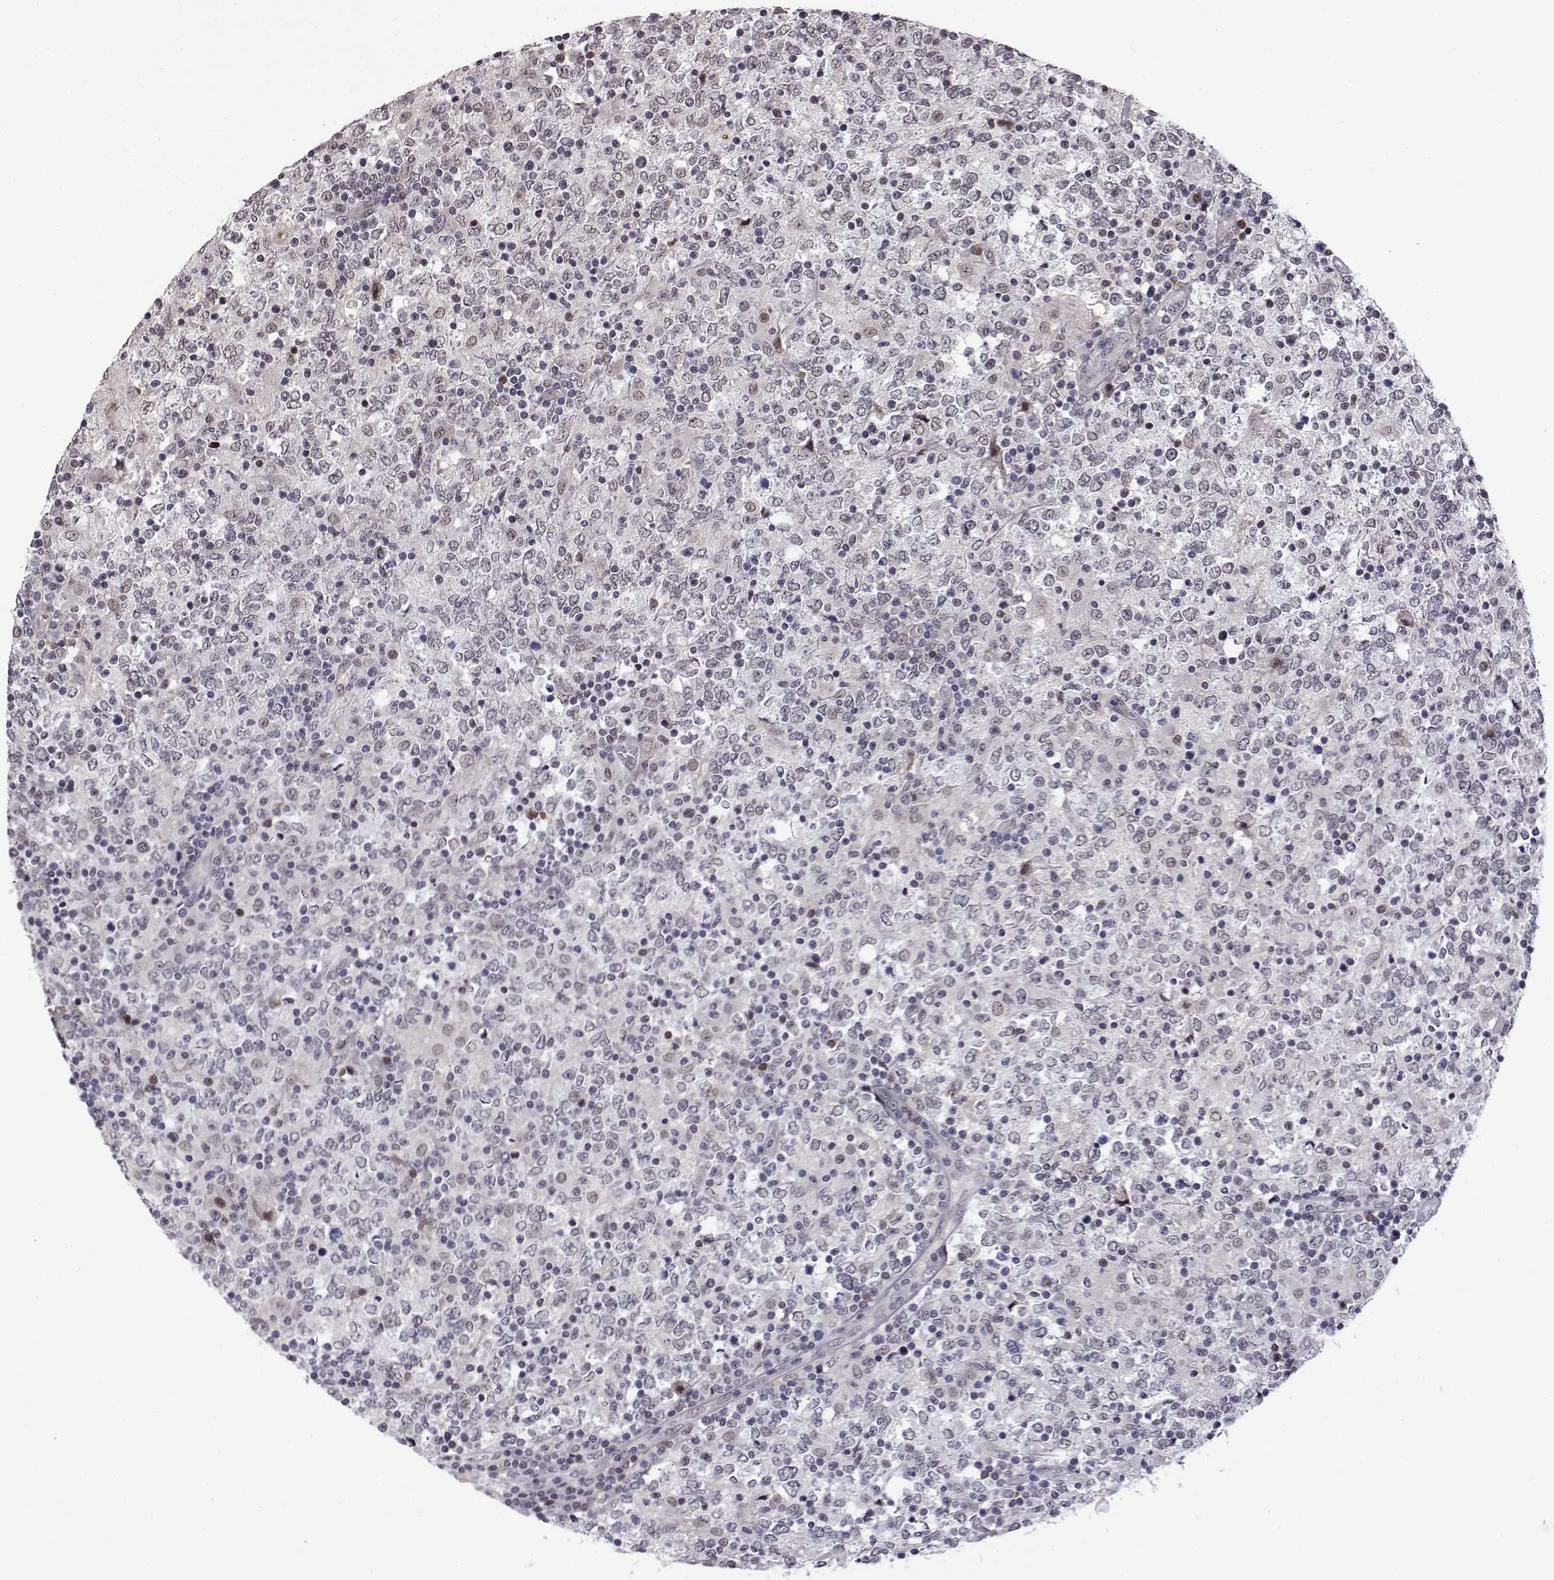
{"staining": {"intensity": "negative", "quantity": "none", "location": "none"}, "tissue": "lymphoma", "cell_type": "Tumor cells", "image_type": "cancer", "snomed": [{"axis": "morphology", "description": "Malignant lymphoma, non-Hodgkin's type, High grade"}, {"axis": "topography", "description": "Lymph node"}], "caption": "High magnification brightfield microscopy of lymphoma stained with DAB (3,3'-diaminobenzidine) (brown) and counterstained with hematoxylin (blue): tumor cells show no significant staining.", "gene": "ITGA7", "patient": {"sex": "female", "age": 84}}